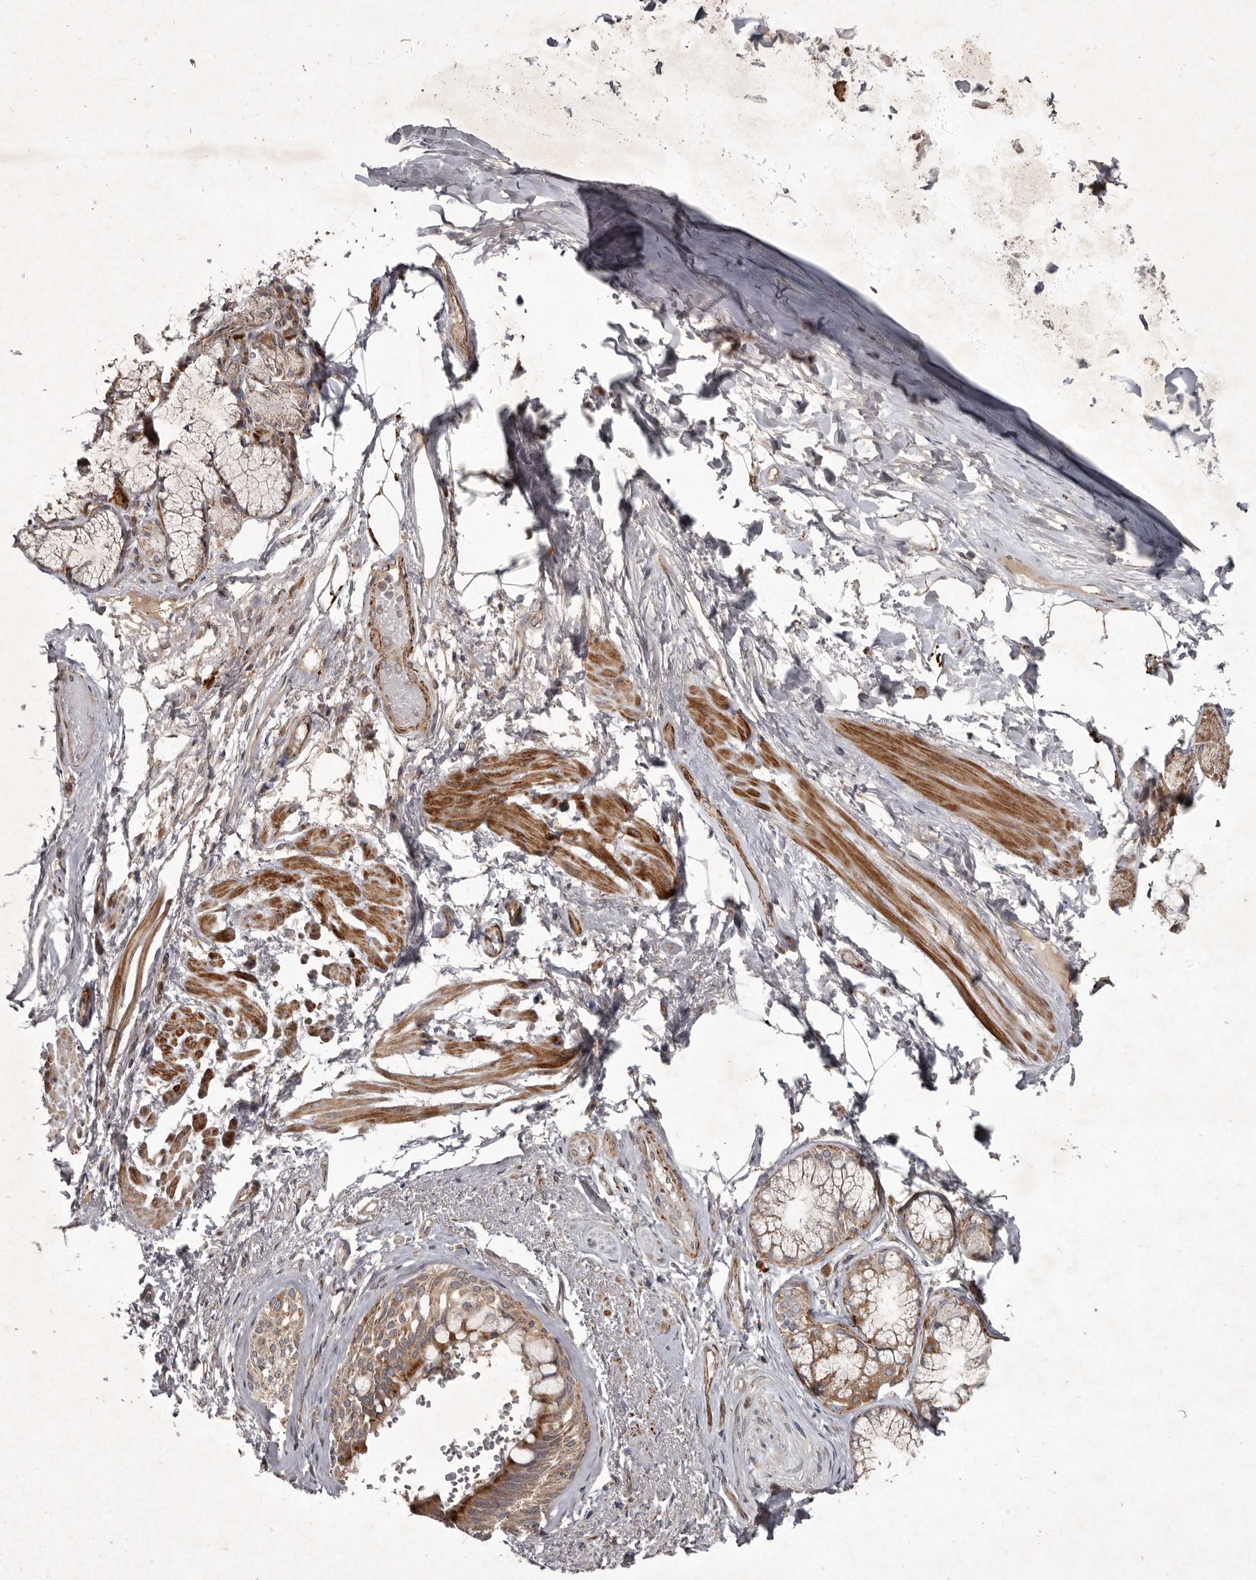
{"staining": {"intensity": "moderate", "quantity": ">75%", "location": "cytoplasmic/membranous"}, "tissue": "adipose tissue", "cell_type": "Adipocytes", "image_type": "normal", "snomed": [{"axis": "morphology", "description": "Normal tissue, NOS"}, {"axis": "topography", "description": "Bronchus"}], "caption": "Moderate cytoplasmic/membranous expression for a protein is seen in approximately >75% of adipocytes of unremarkable adipose tissue using immunohistochemistry.", "gene": "MRPS15", "patient": {"sex": "male", "age": 66}}